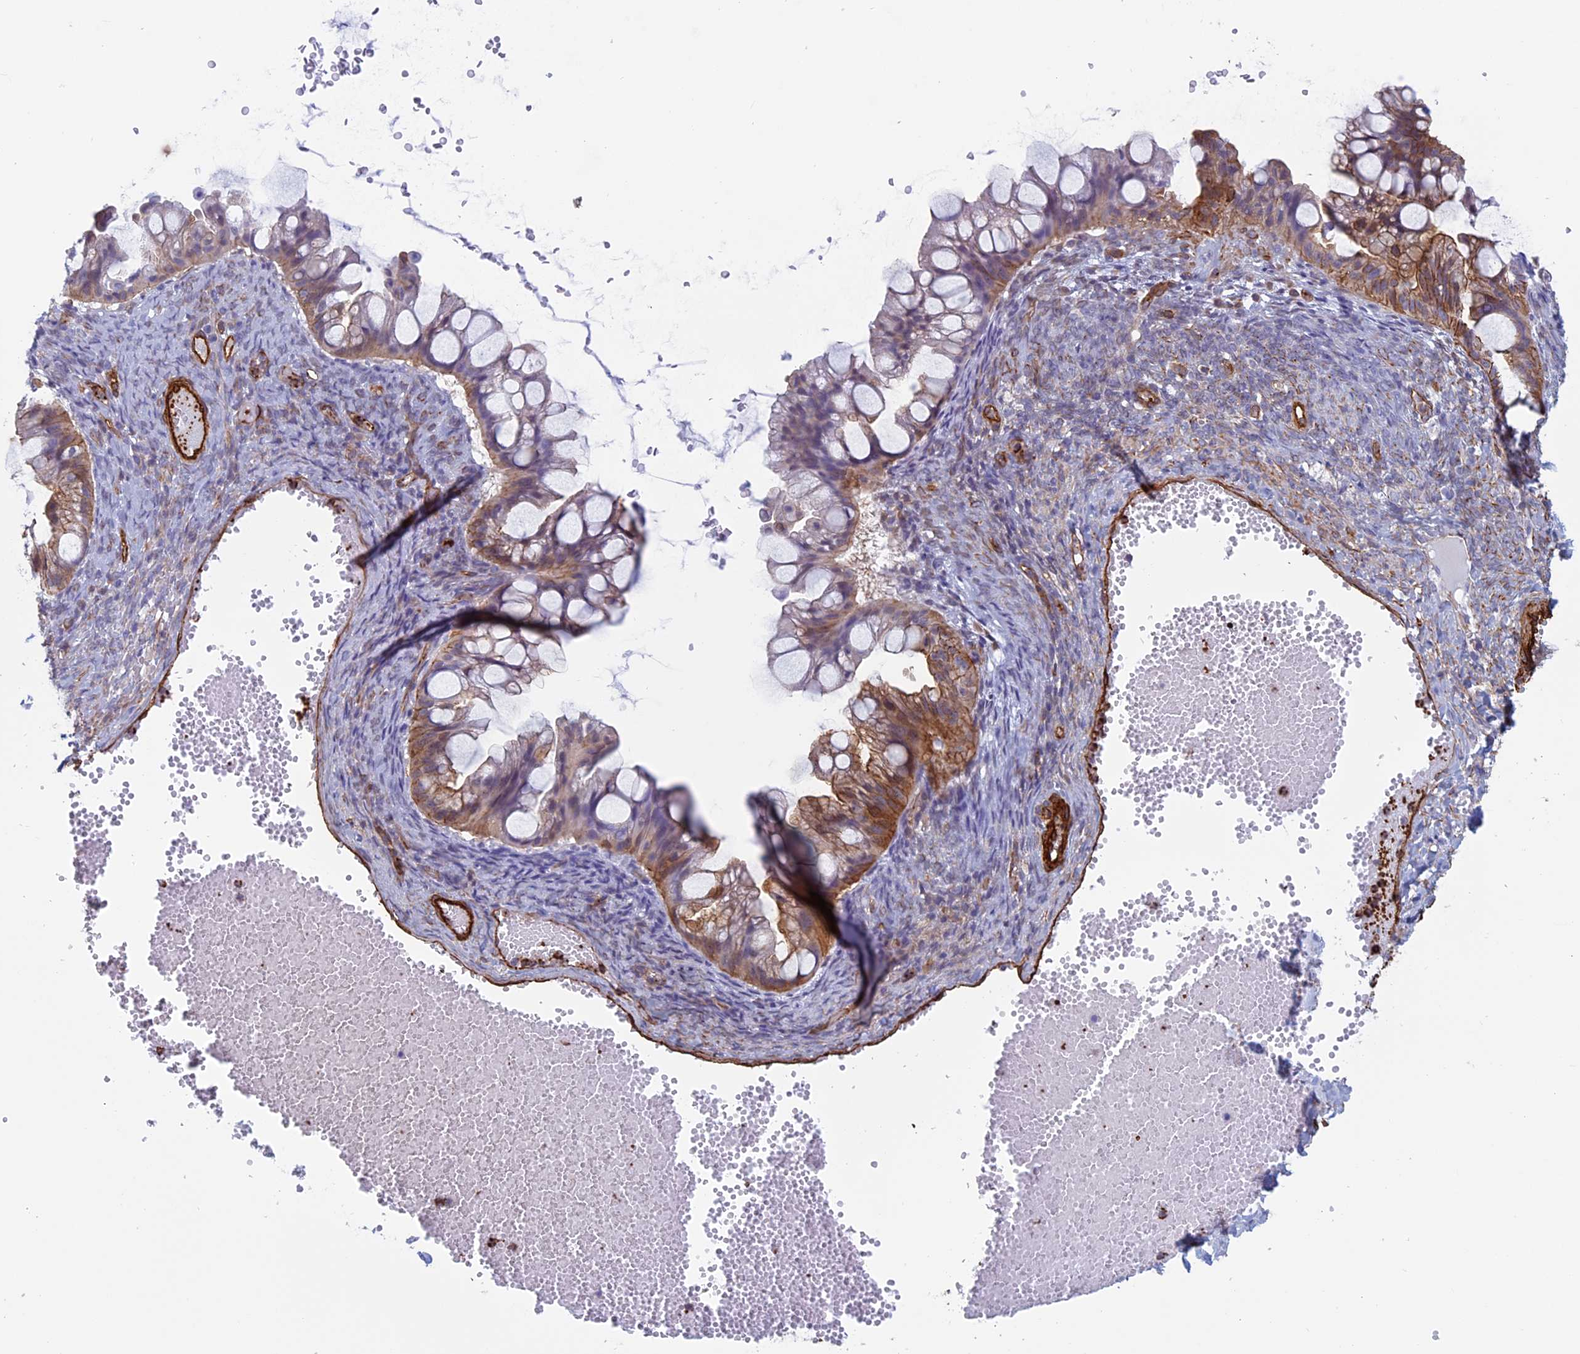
{"staining": {"intensity": "moderate", "quantity": "25%-75%", "location": "cytoplasmic/membranous"}, "tissue": "ovarian cancer", "cell_type": "Tumor cells", "image_type": "cancer", "snomed": [{"axis": "morphology", "description": "Cystadenocarcinoma, mucinous, NOS"}, {"axis": "topography", "description": "Ovary"}], "caption": "A micrograph of human mucinous cystadenocarcinoma (ovarian) stained for a protein reveals moderate cytoplasmic/membranous brown staining in tumor cells.", "gene": "ANGPTL2", "patient": {"sex": "female", "age": 73}}